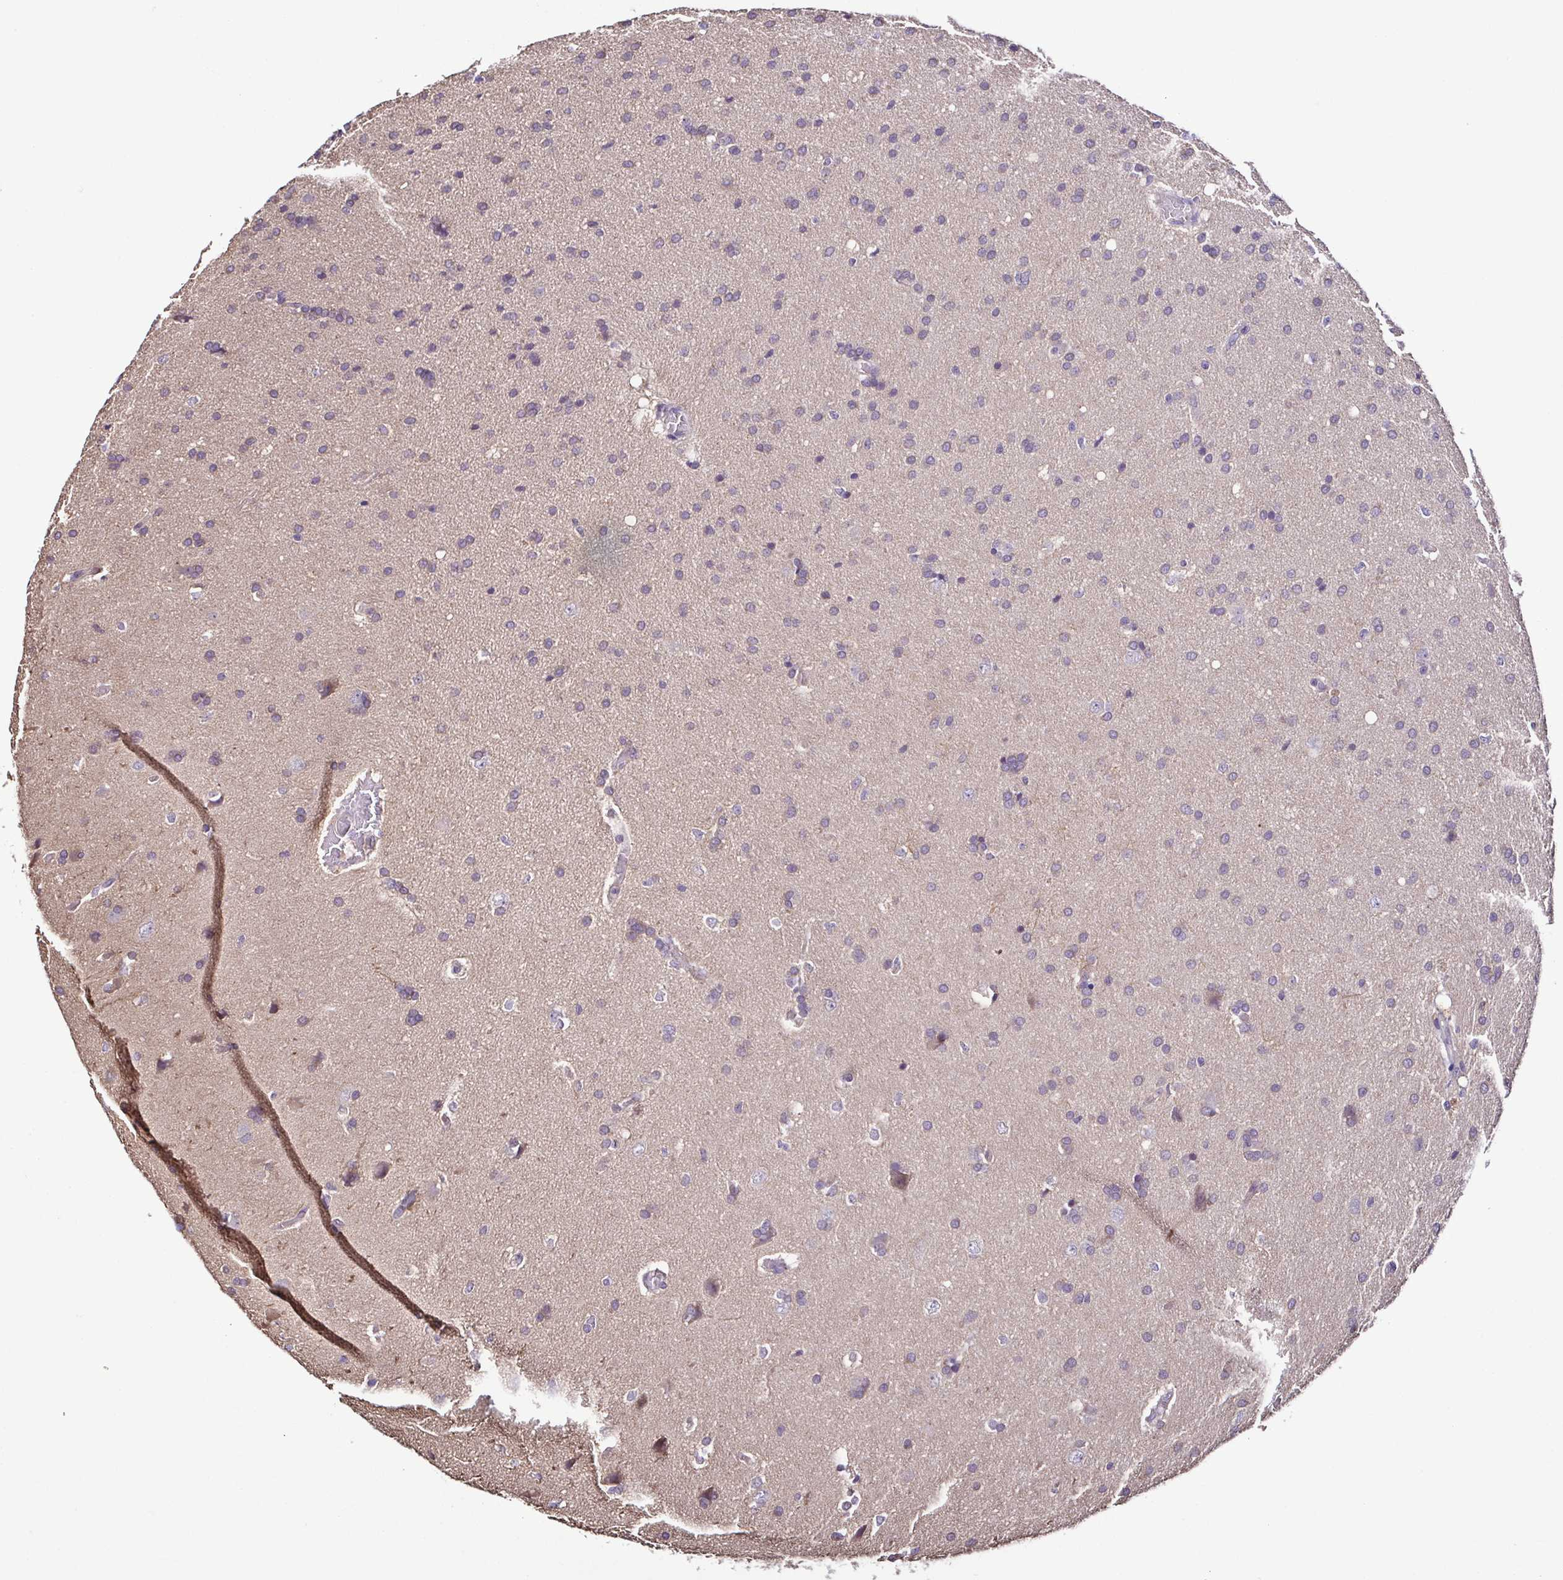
{"staining": {"intensity": "weak", "quantity": "<25%", "location": "nuclear"}, "tissue": "glioma", "cell_type": "Tumor cells", "image_type": "cancer", "snomed": [{"axis": "morphology", "description": "Glioma, malignant, Low grade"}, {"axis": "topography", "description": "Brain"}], "caption": "Image shows no protein staining in tumor cells of malignant low-grade glioma tissue.", "gene": "LMOD2", "patient": {"sex": "female", "age": 54}}